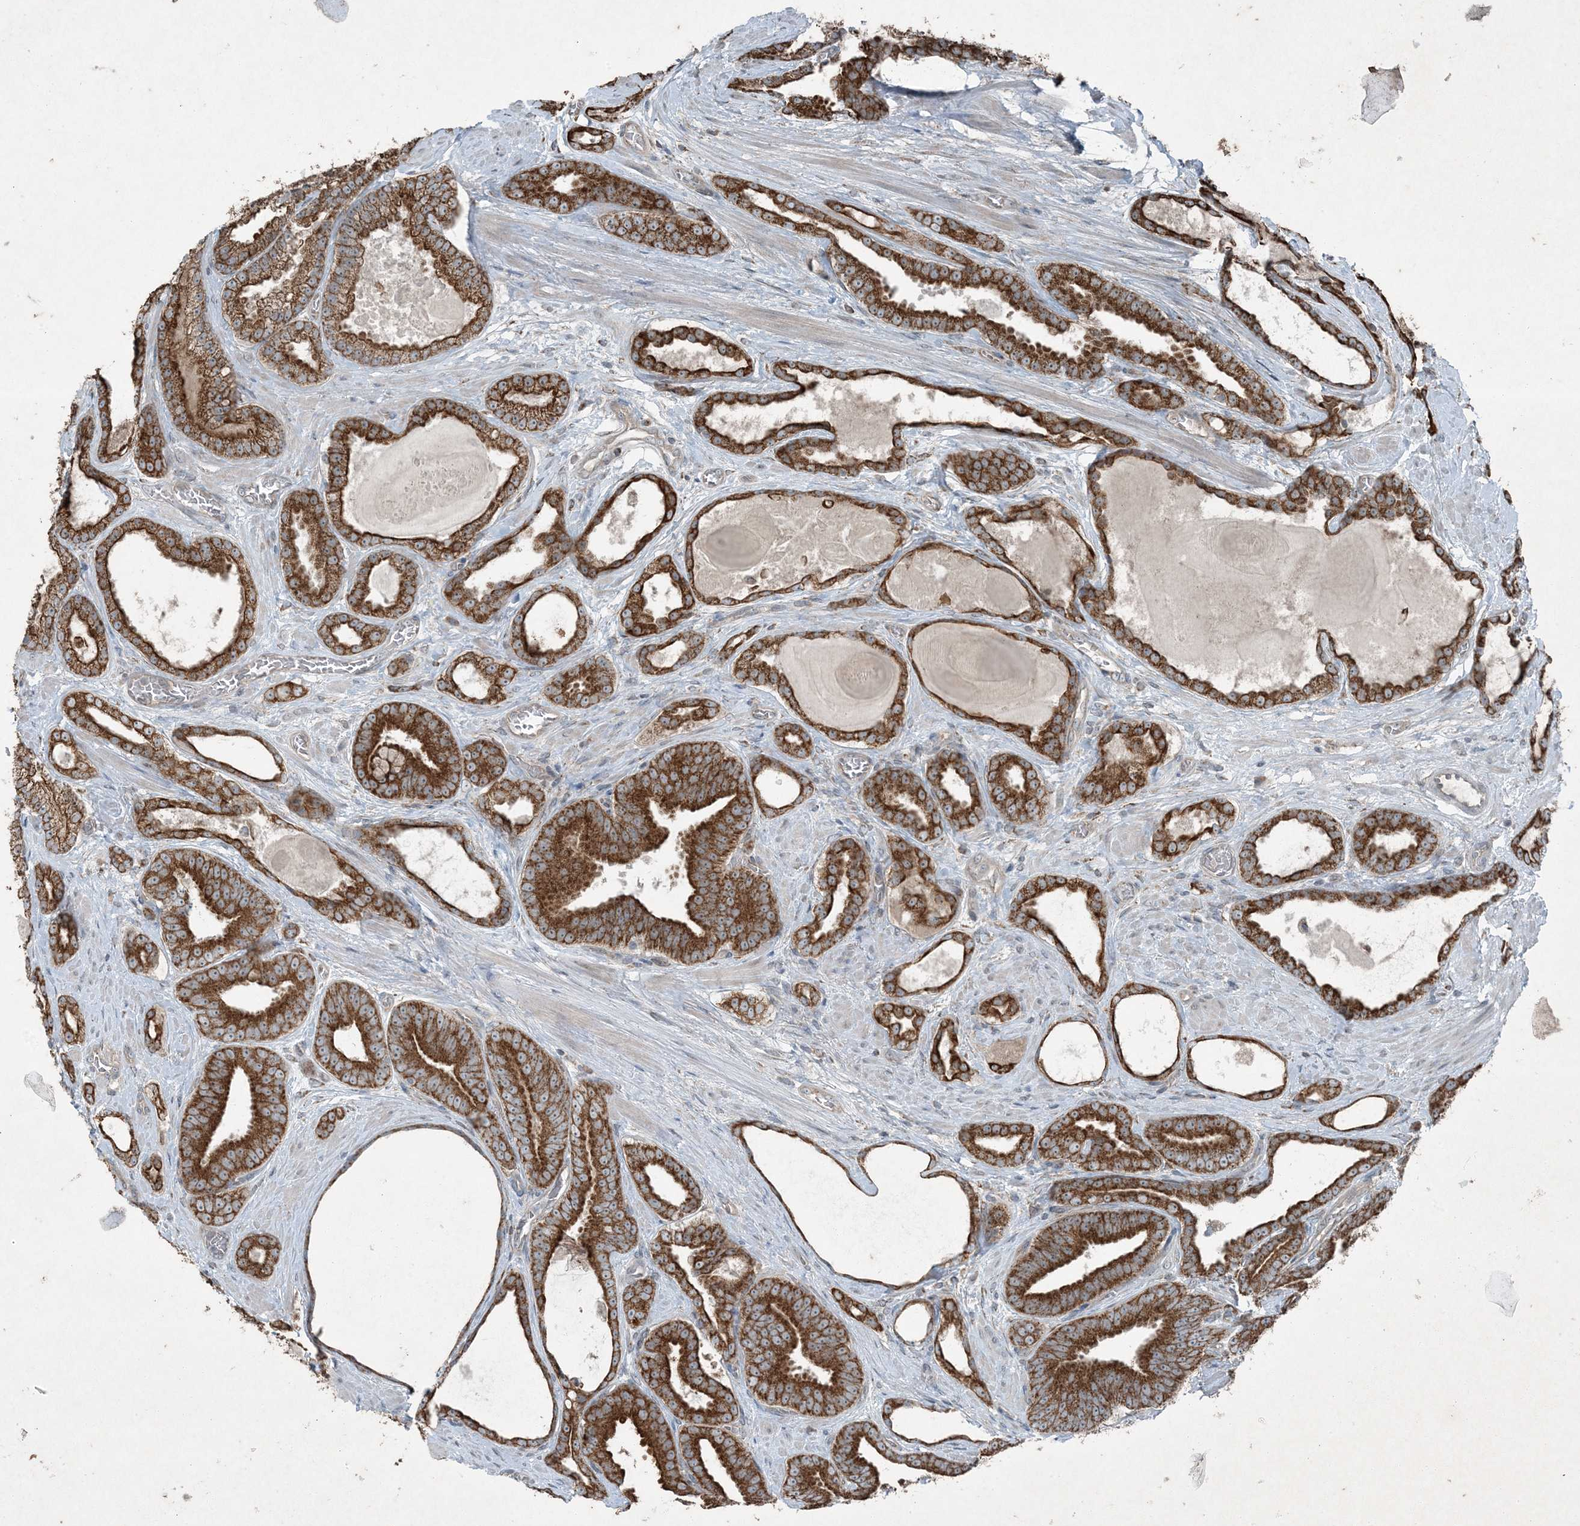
{"staining": {"intensity": "strong", "quantity": ">75%", "location": "cytoplasmic/membranous"}, "tissue": "prostate cancer", "cell_type": "Tumor cells", "image_type": "cancer", "snomed": [{"axis": "morphology", "description": "Adenocarcinoma, High grade"}, {"axis": "topography", "description": "Prostate"}], "caption": "This micrograph exhibits immunohistochemistry staining of prostate cancer, with high strong cytoplasmic/membranous positivity in about >75% of tumor cells.", "gene": "PC", "patient": {"sex": "male", "age": 60}}